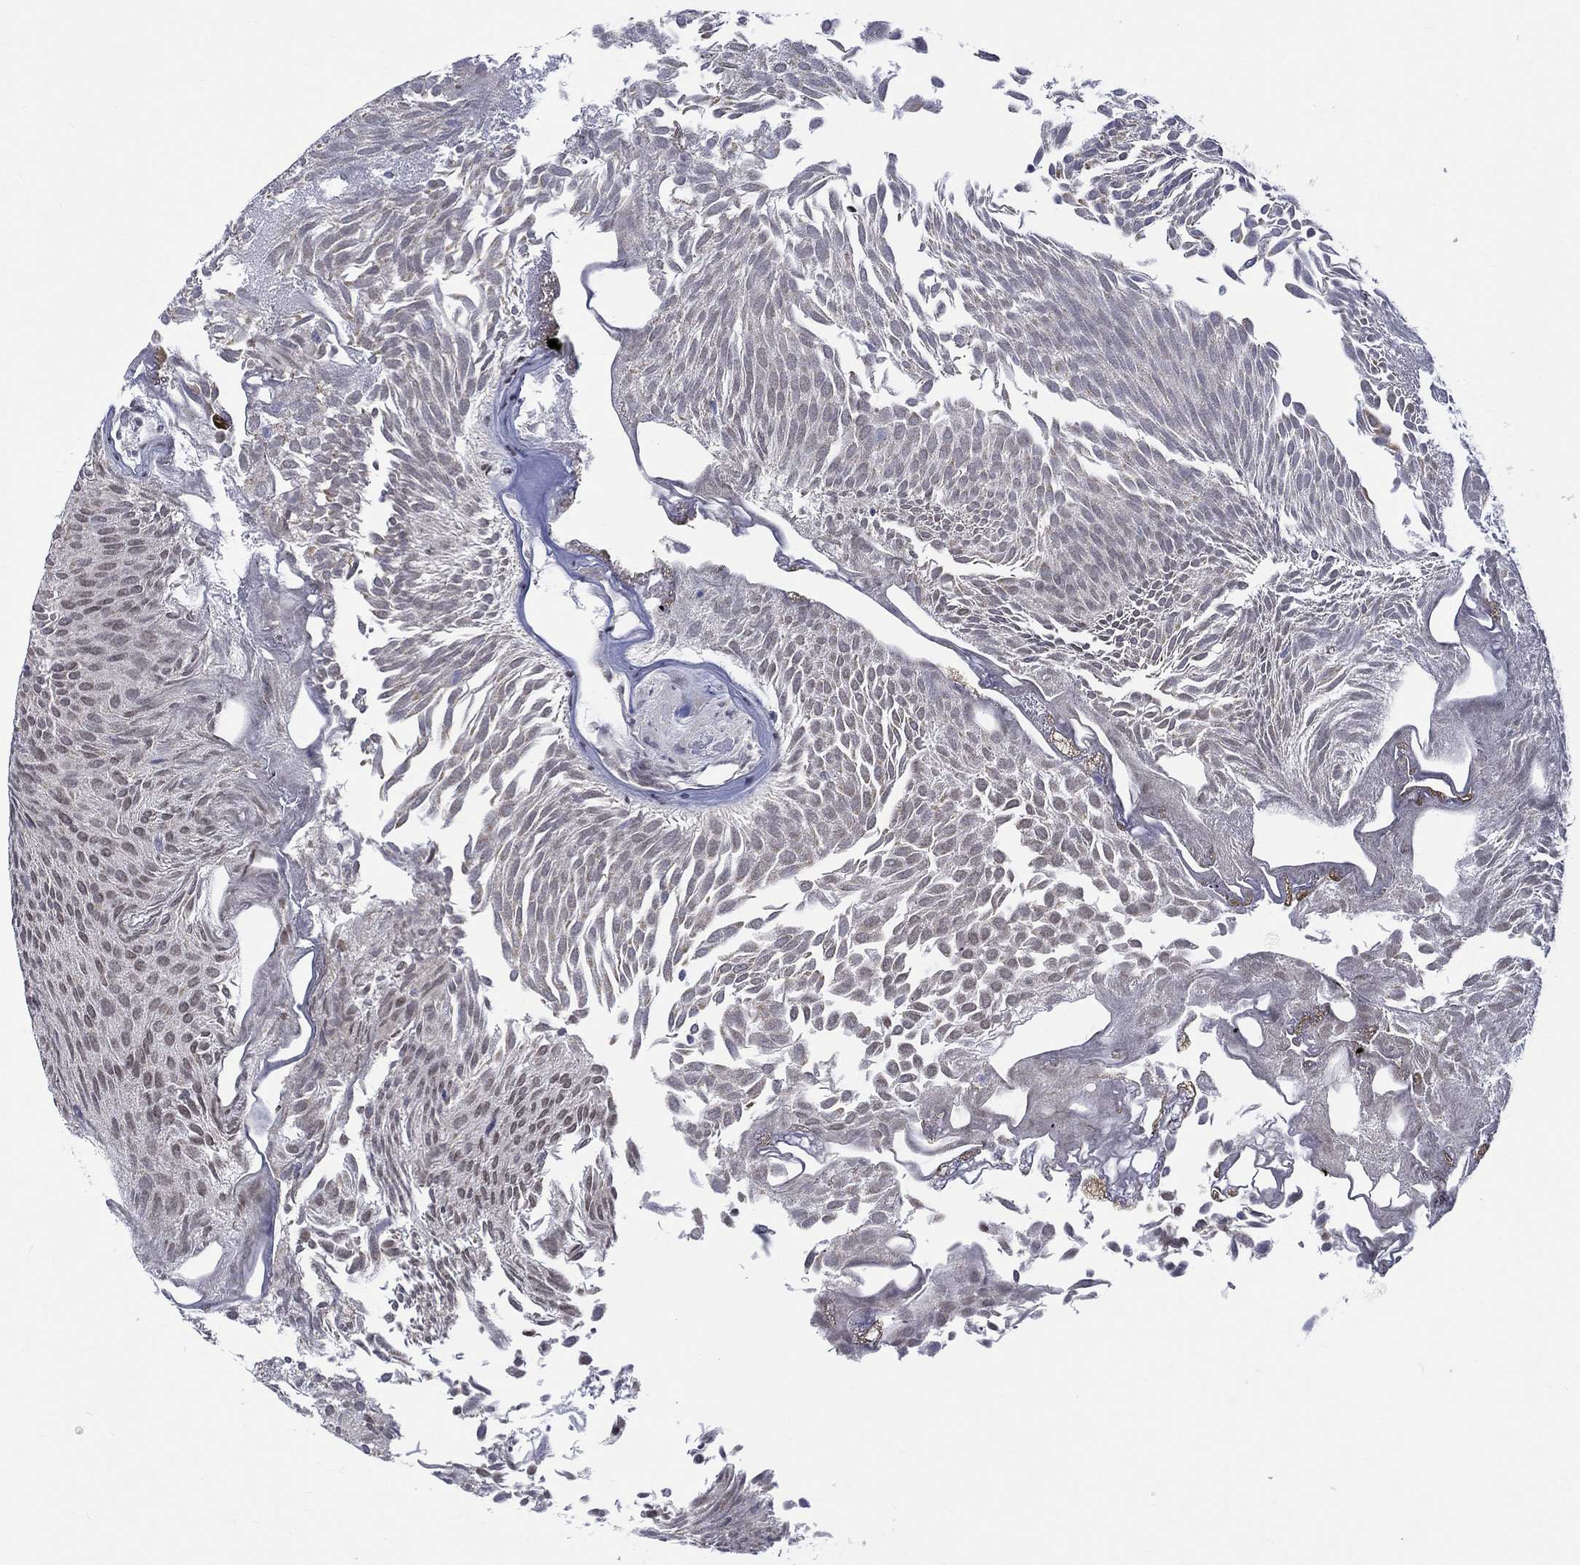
{"staining": {"intensity": "moderate", "quantity": "<25%", "location": "nuclear"}, "tissue": "urothelial cancer", "cell_type": "Tumor cells", "image_type": "cancer", "snomed": [{"axis": "morphology", "description": "Urothelial carcinoma, Low grade"}, {"axis": "topography", "description": "Urinary bladder"}], "caption": "Brown immunohistochemical staining in urothelial carcinoma (low-grade) exhibits moderate nuclear staining in approximately <25% of tumor cells.", "gene": "ST6GALNAC1", "patient": {"sex": "male", "age": 52}}